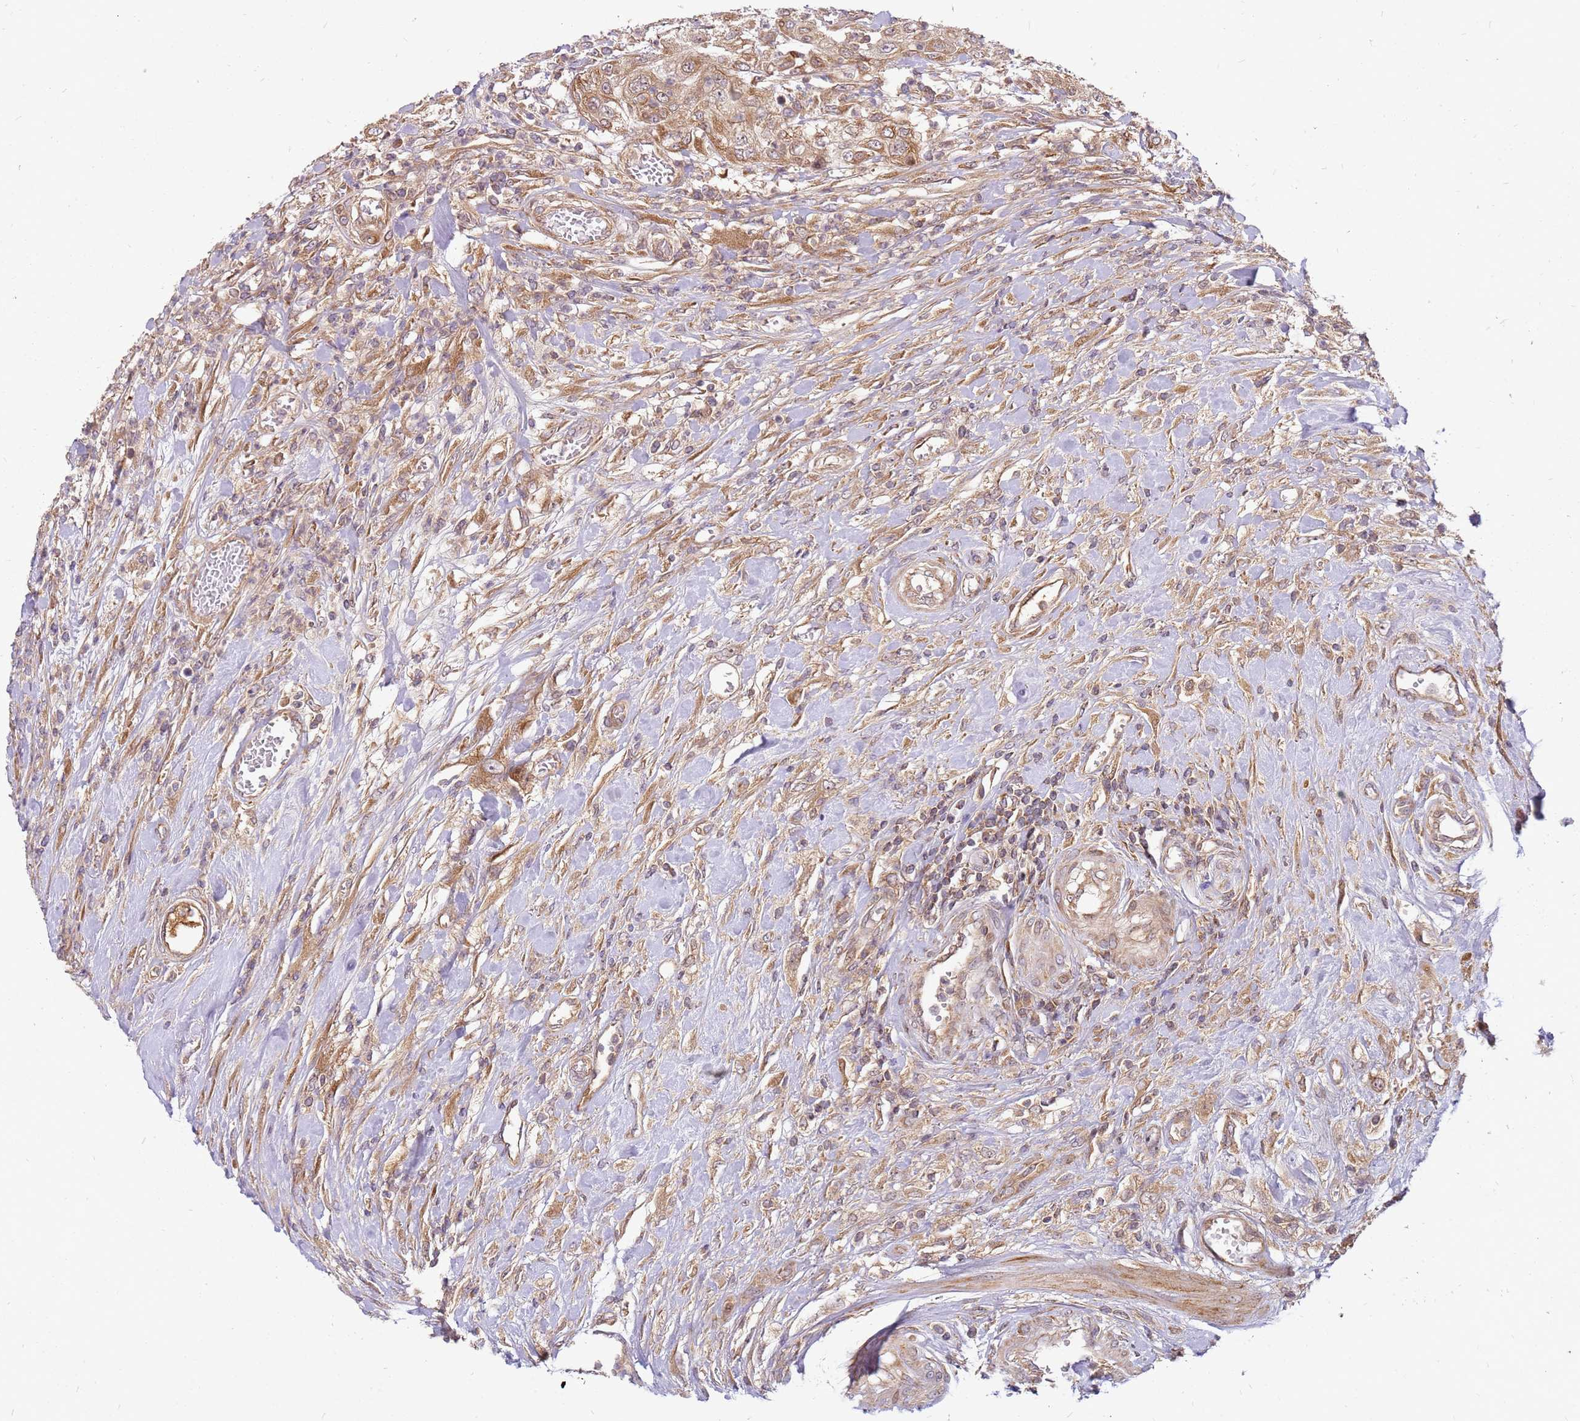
{"staining": {"intensity": "moderate", "quantity": ">75%", "location": "cytoplasmic/membranous"}, "tissue": "urothelial cancer", "cell_type": "Tumor cells", "image_type": "cancer", "snomed": [{"axis": "morphology", "description": "Urothelial carcinoma, High grade"}, {"axis": "topography", "description": "Urinary bladder"}], "caption": "DAB immunohistochemical staining of urothelial cancer reveals moderate cytoplasmic/membranous protein positivity in about >75% of tumor cells.", "gene": "CCDC159", "patient": {"sex": "female", "age": 79}}